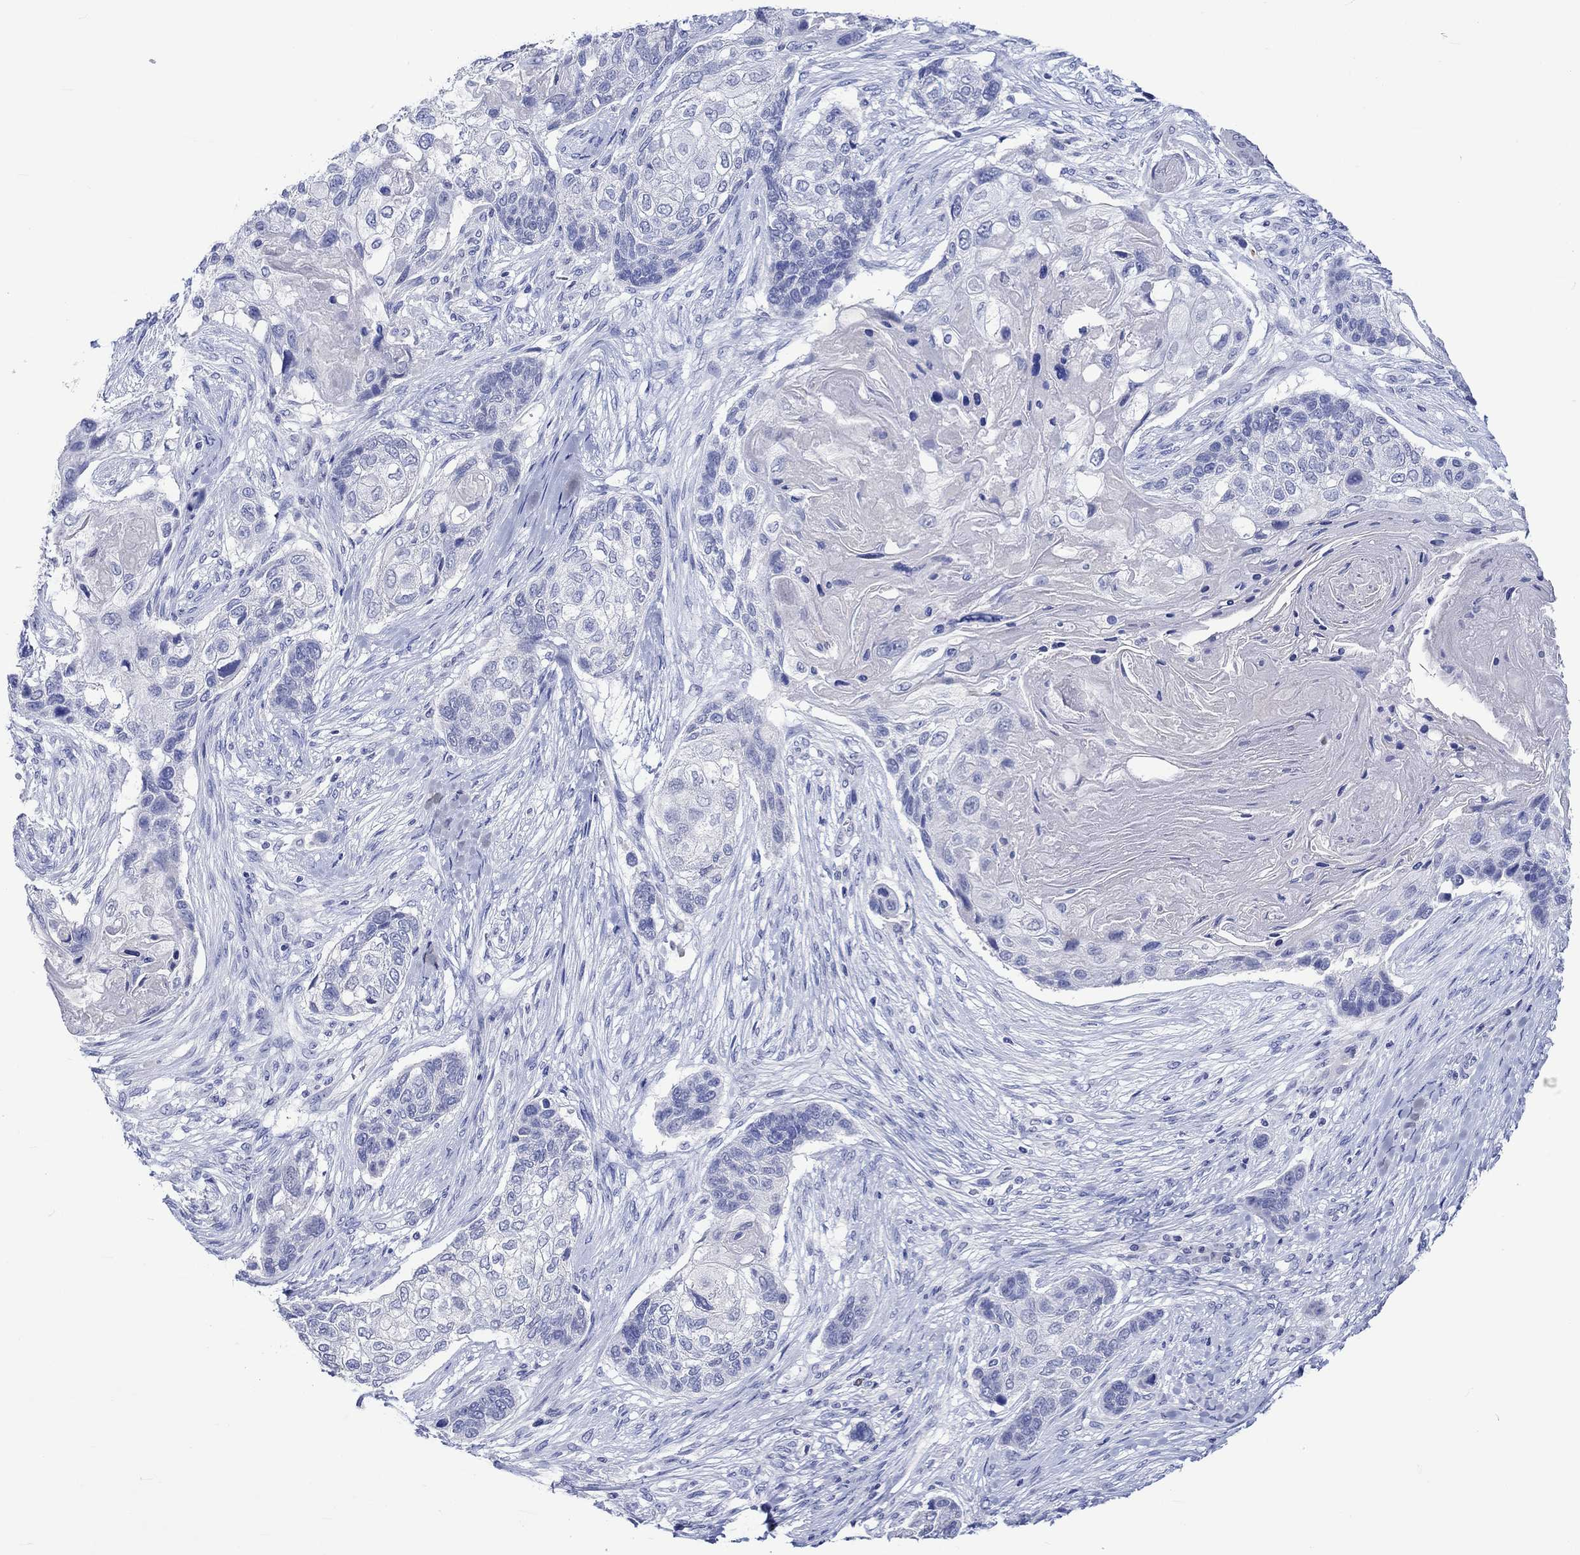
{"staining": {"intensity": "negative", "quantity": "none", "location": "none"}, "tissue": "lung cancer", "cell_type": "Tumor cells", "image_type": "cancer", "snomed": [{"axis": "morphology", "description": "Normal tissue, NOS"}, {"axis": "morphology", "description": "Squamous cell carcinoma, NOS"}, {"axis": "topography", "description": "Bronchus"}, {"axis": "topography", "description": "Lung"}], "caption": "Image shows no protein expression in tumor cells of lung squamous cell carcinoma tissue.", "gene": "KLHL35", "patient": {"sex": "male", "age": 69}}